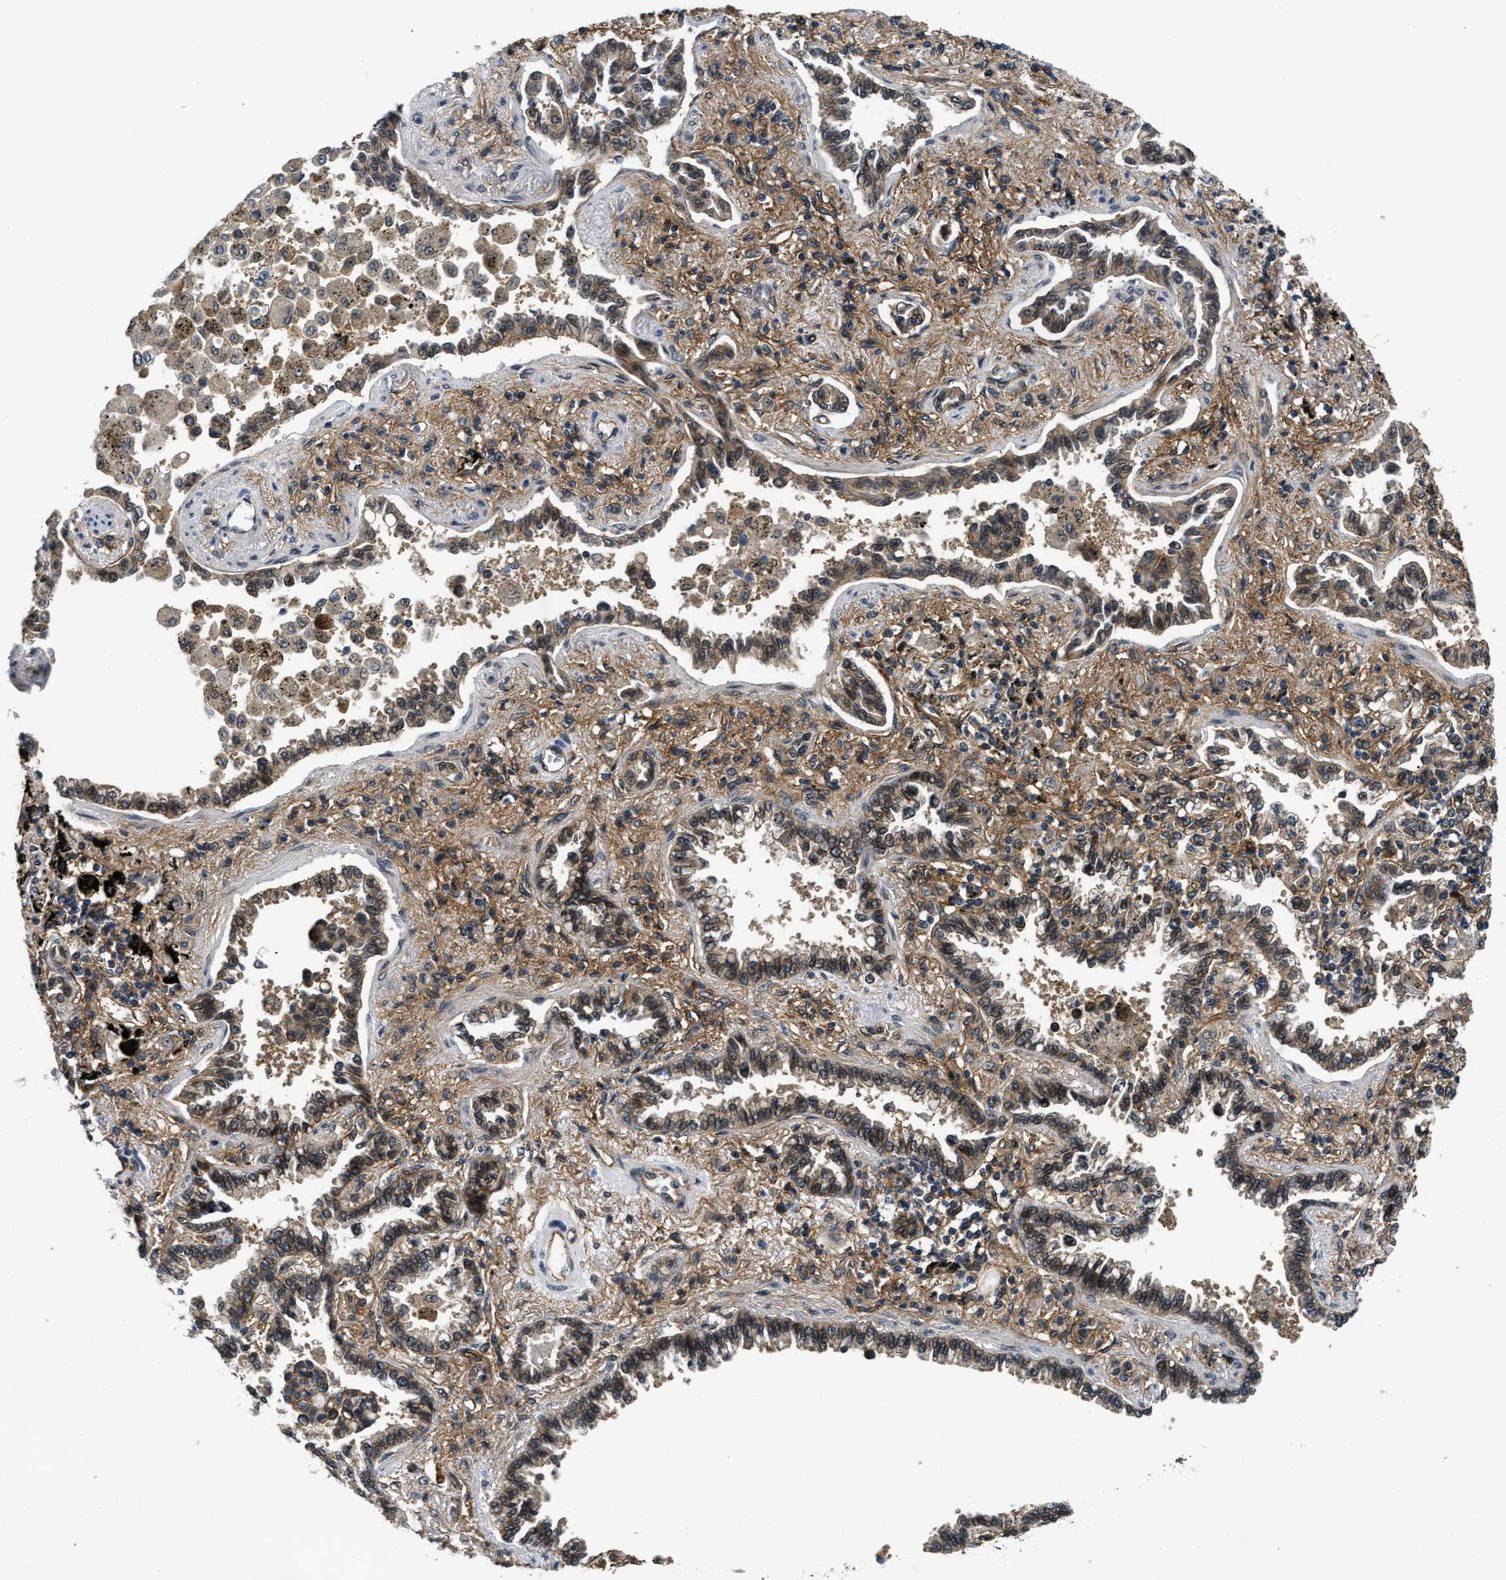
{"staining": {"intensity": "moderate", "quantity": "25%-75%", "location": "cytoplasmic/membranous"}, "tissue": "lung cancer", "cell_type": "Tumor cells", "image_type": "cancer", "snomed": [{"axis": "morphology", "description": "Normal tissue, NOS"}, {"axis": "morphology", "description": "Adenocarcinoma, NOS"}, {"axis": "topography", "description": "Lung"}], "caption": "Moderate cytoplasmic/membranous protein staining is present in about 25%-75% of tumor cells in lung cancer (adenocarcinoma). Immunohistochemistry stains the protein of interest in brown and the nuclei are stained blue.", "gene": "COPS2", "patient": {"sex": "male", "age": 59}}